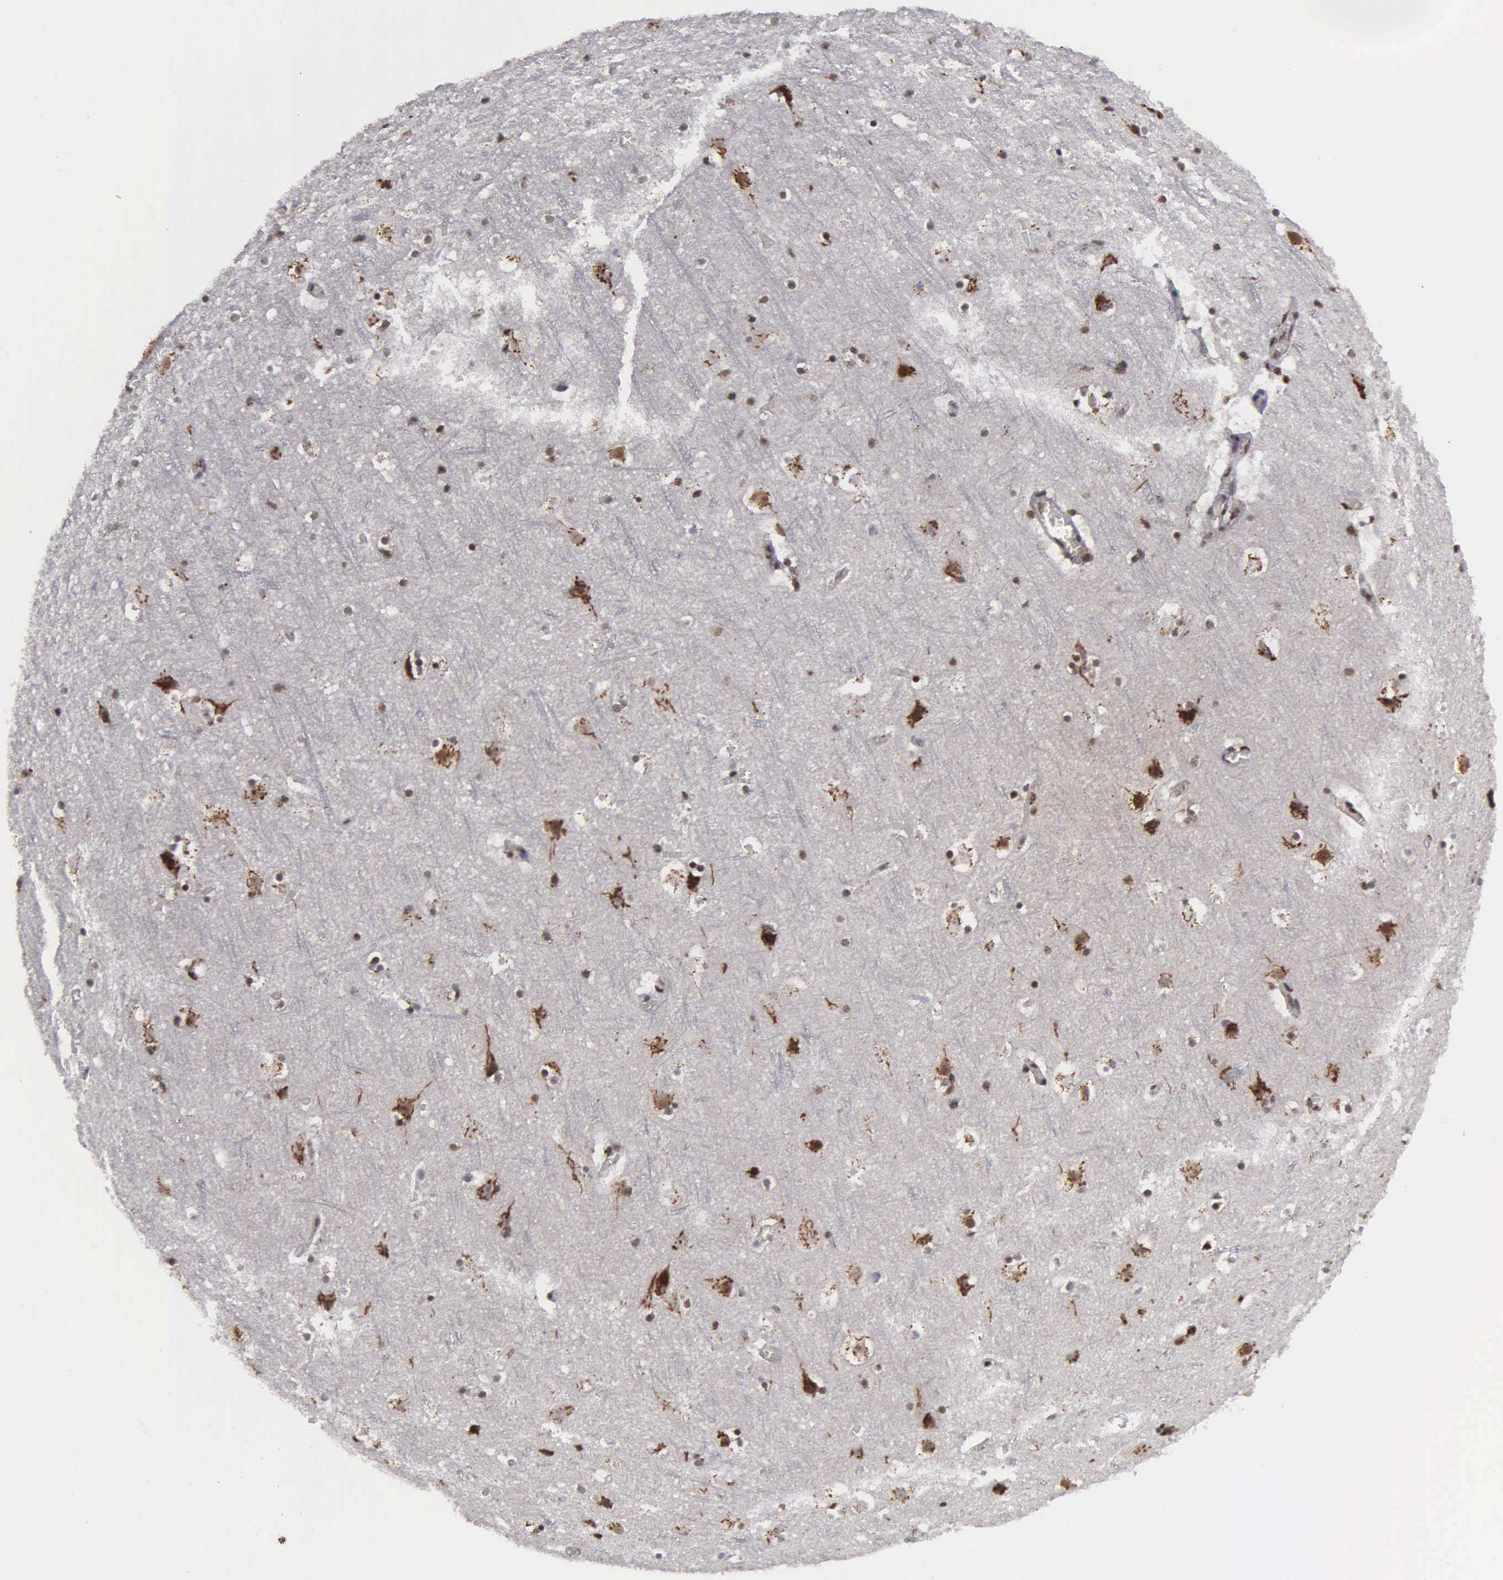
{"staining": {"intensity": "moderate", "quantity": ">75%", "location": "nuclear"}, "tissue": "cerebral cortex", "cell_type": "Endothelial cells", "image_type": "normal", "snomed": [{"axis": "morphology", "description": "Normal tissue, NOS"}, {"axis": "topography", "description": "Cerebral cortex"}], "caption": "High-power microscopy captured an immunohistochemistry image of normal cerebral cortex, revealing moderate nuclear expression in about >75% of endothelial cells.", "gene": "GTF2A1", "patient": {"sex": "male", "age": 45}}